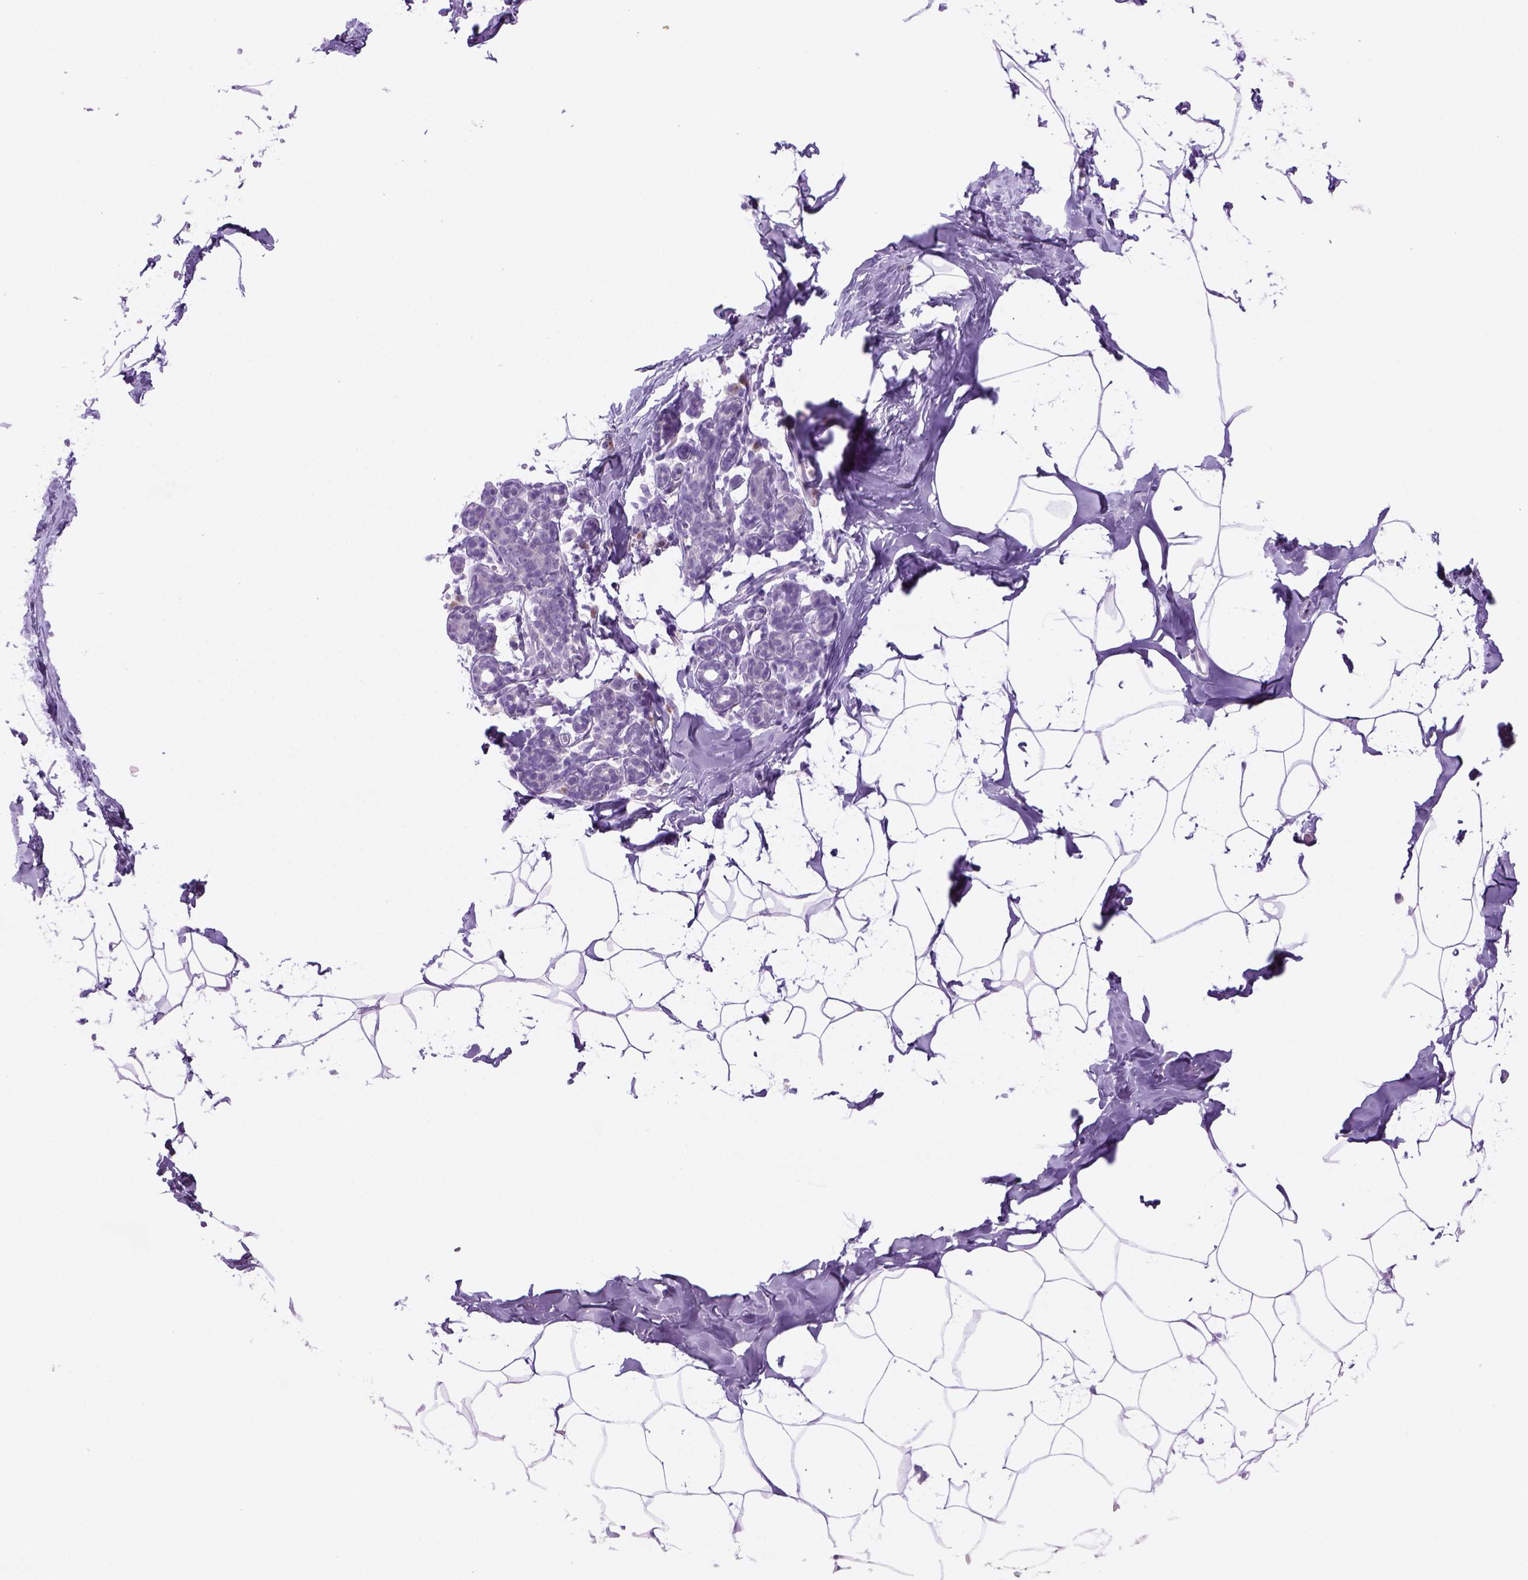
{"staining": {"intensity": "negative", "quantity": "none", "location": "none"}, "tissue": "breast", "cell_type": "Adipocytes", "image_type": "normal", "snomed": [{"axis": "morphology", "description": "Normal tissue, NOS"}, {"axis": "topography", "description": "Breast"}], "caption": "Adipocytes are negative for protein expression in normal human breast. (Brightfield microscopy of DAB immunohistochemistry at high magnification).", "gene": "DNAH11", "patient": {"sex": "female", "age": 32}}